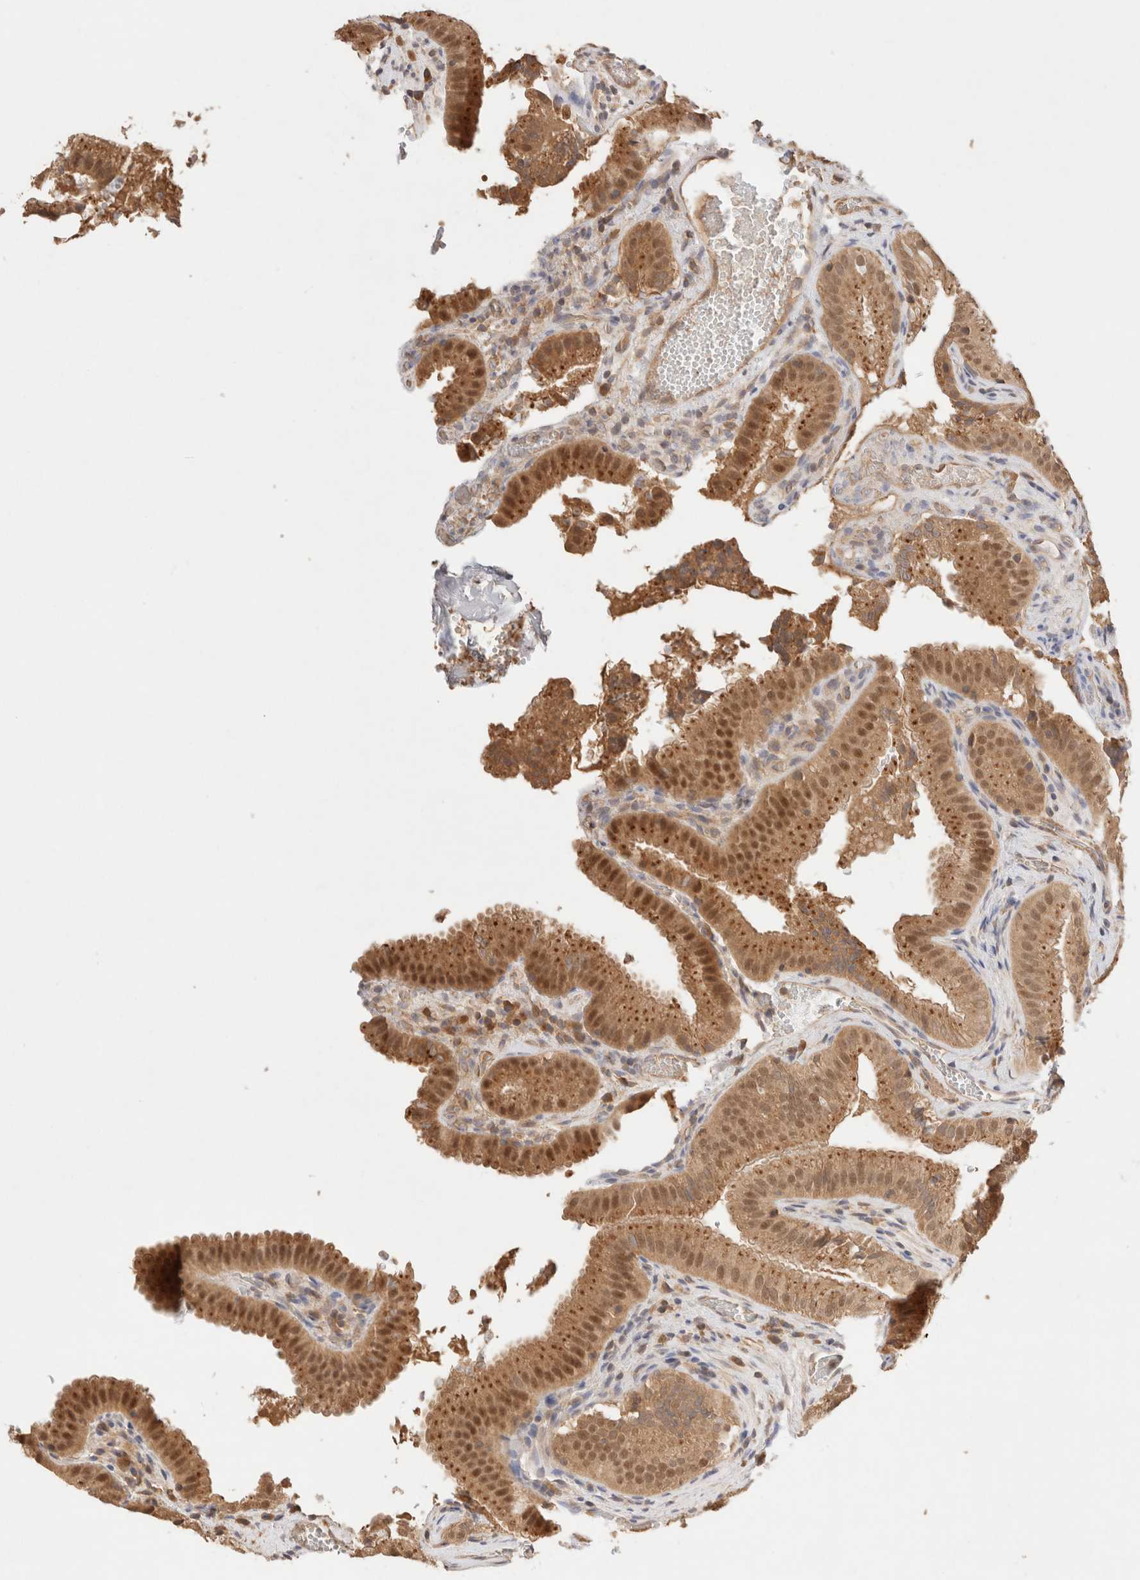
{"staining": {"intensity": "moderate", "quantity": ">75%", "location": "cytoplasmic/membranous,nuclear"}, "tissue": "gallbladder", "cell_type": "Glandular cells", "image_type": "normal", "snomed": [{"axis": "morphology", "description": "Normal tissue, NOS"}, {"axis": "topography", "description": "Gallbladder"}], "caption": "Brown immunohistochemical staining in benign human gallbladder reveals moderate cytoplasmic/membranous,nuclear staining in about >75% of glandular cells.", "gene": "CARNMT1", "patient": {"sex": "female", "age": 30}}